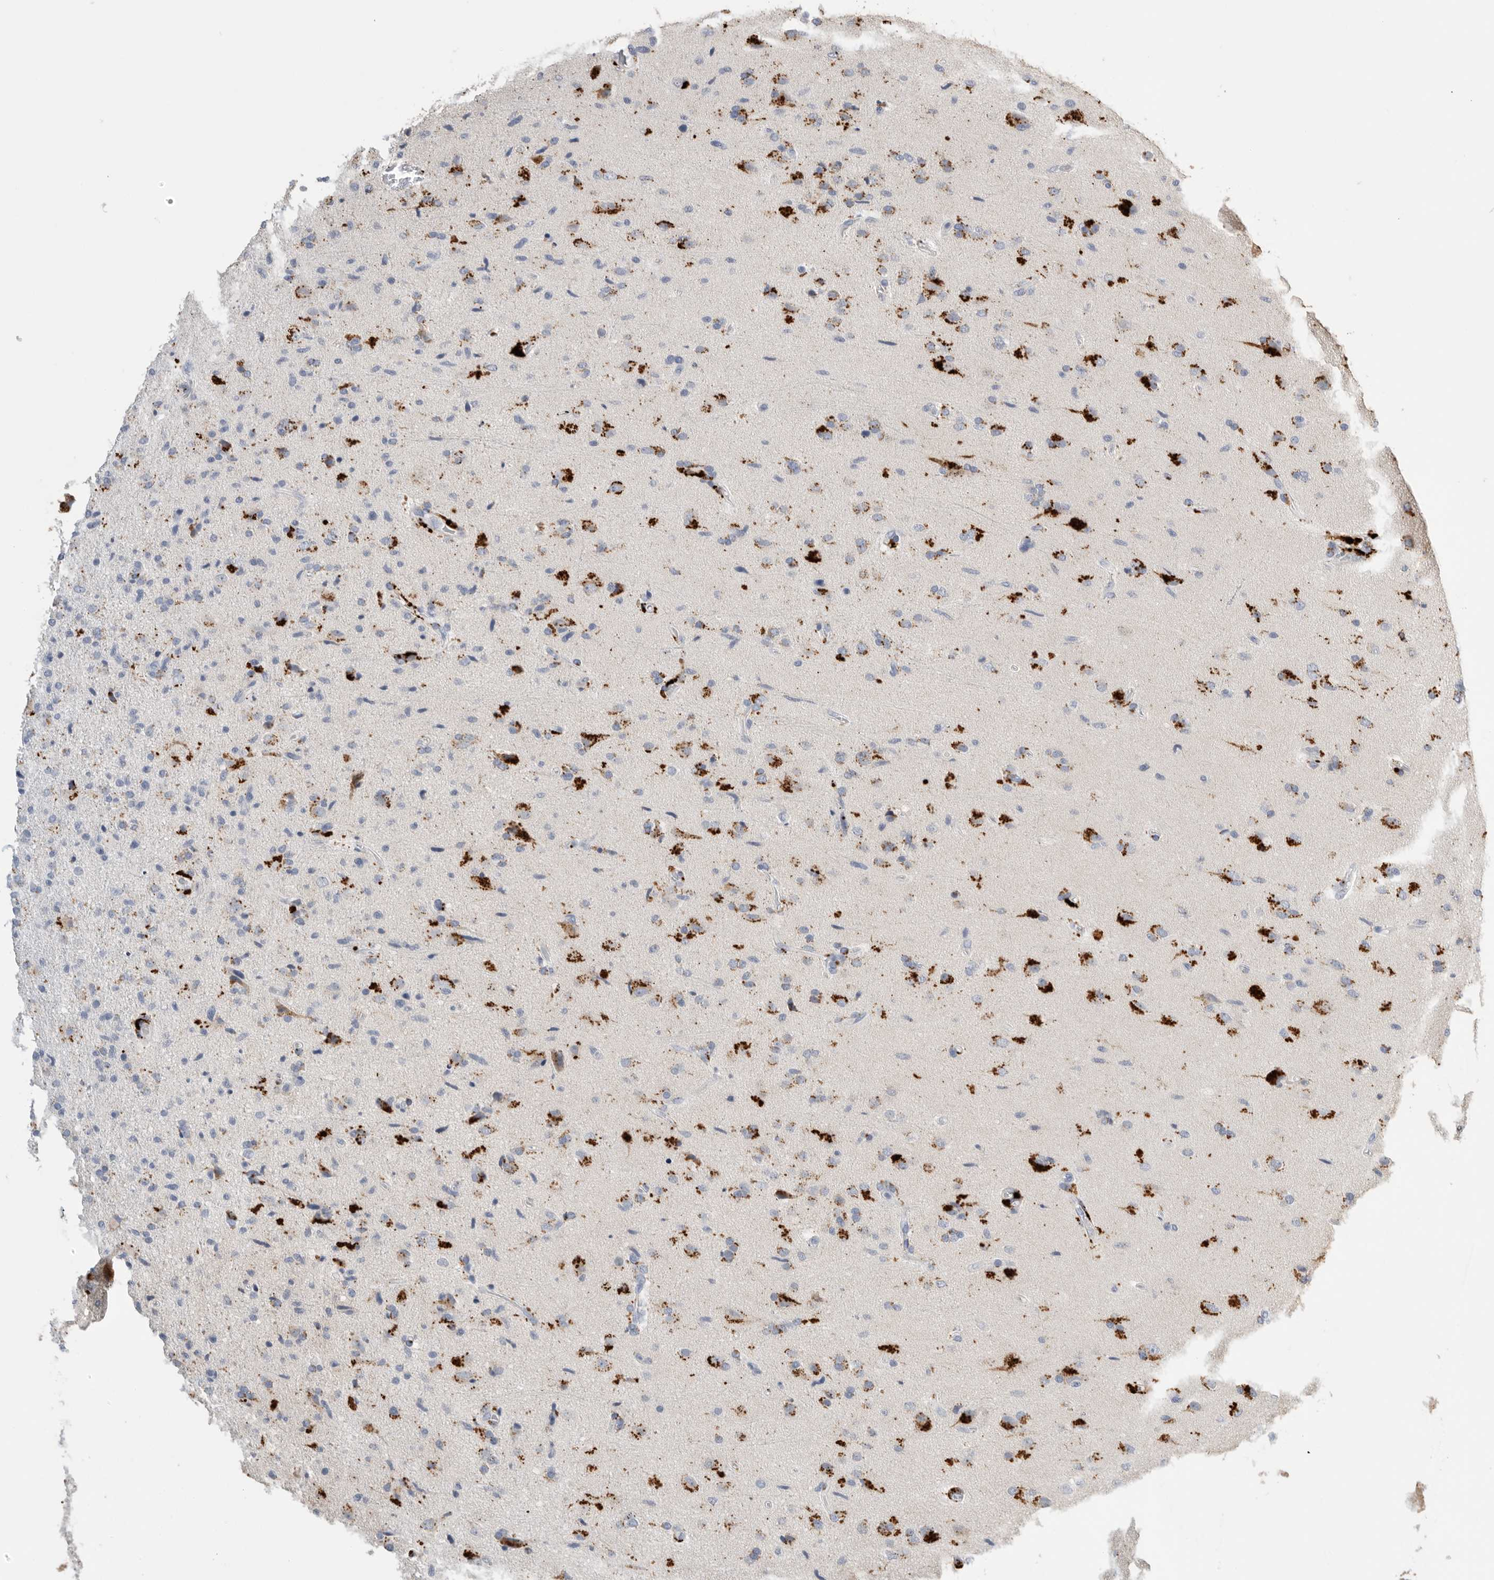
{"staining": {"intensity": "moderate", "quantity": "25%-75%", "location": "cytoplasmic/membranous"}, "tissue": "glioma", "cell_type": "Tumor cells", "image_type": "cancer", "snomed": [{"axis": "morphology", "description": "Glioma, malignant, High grade"}, {"axis": "topography", "description": "Brain"}], "caption": "Moderate cytoplasmic/membranous protein staining is seen in about 25%-75% of tumor cells in malignant glioma (high-grade).", "gene": "GGH", "patient": {"sex": "male", "age": 72}}